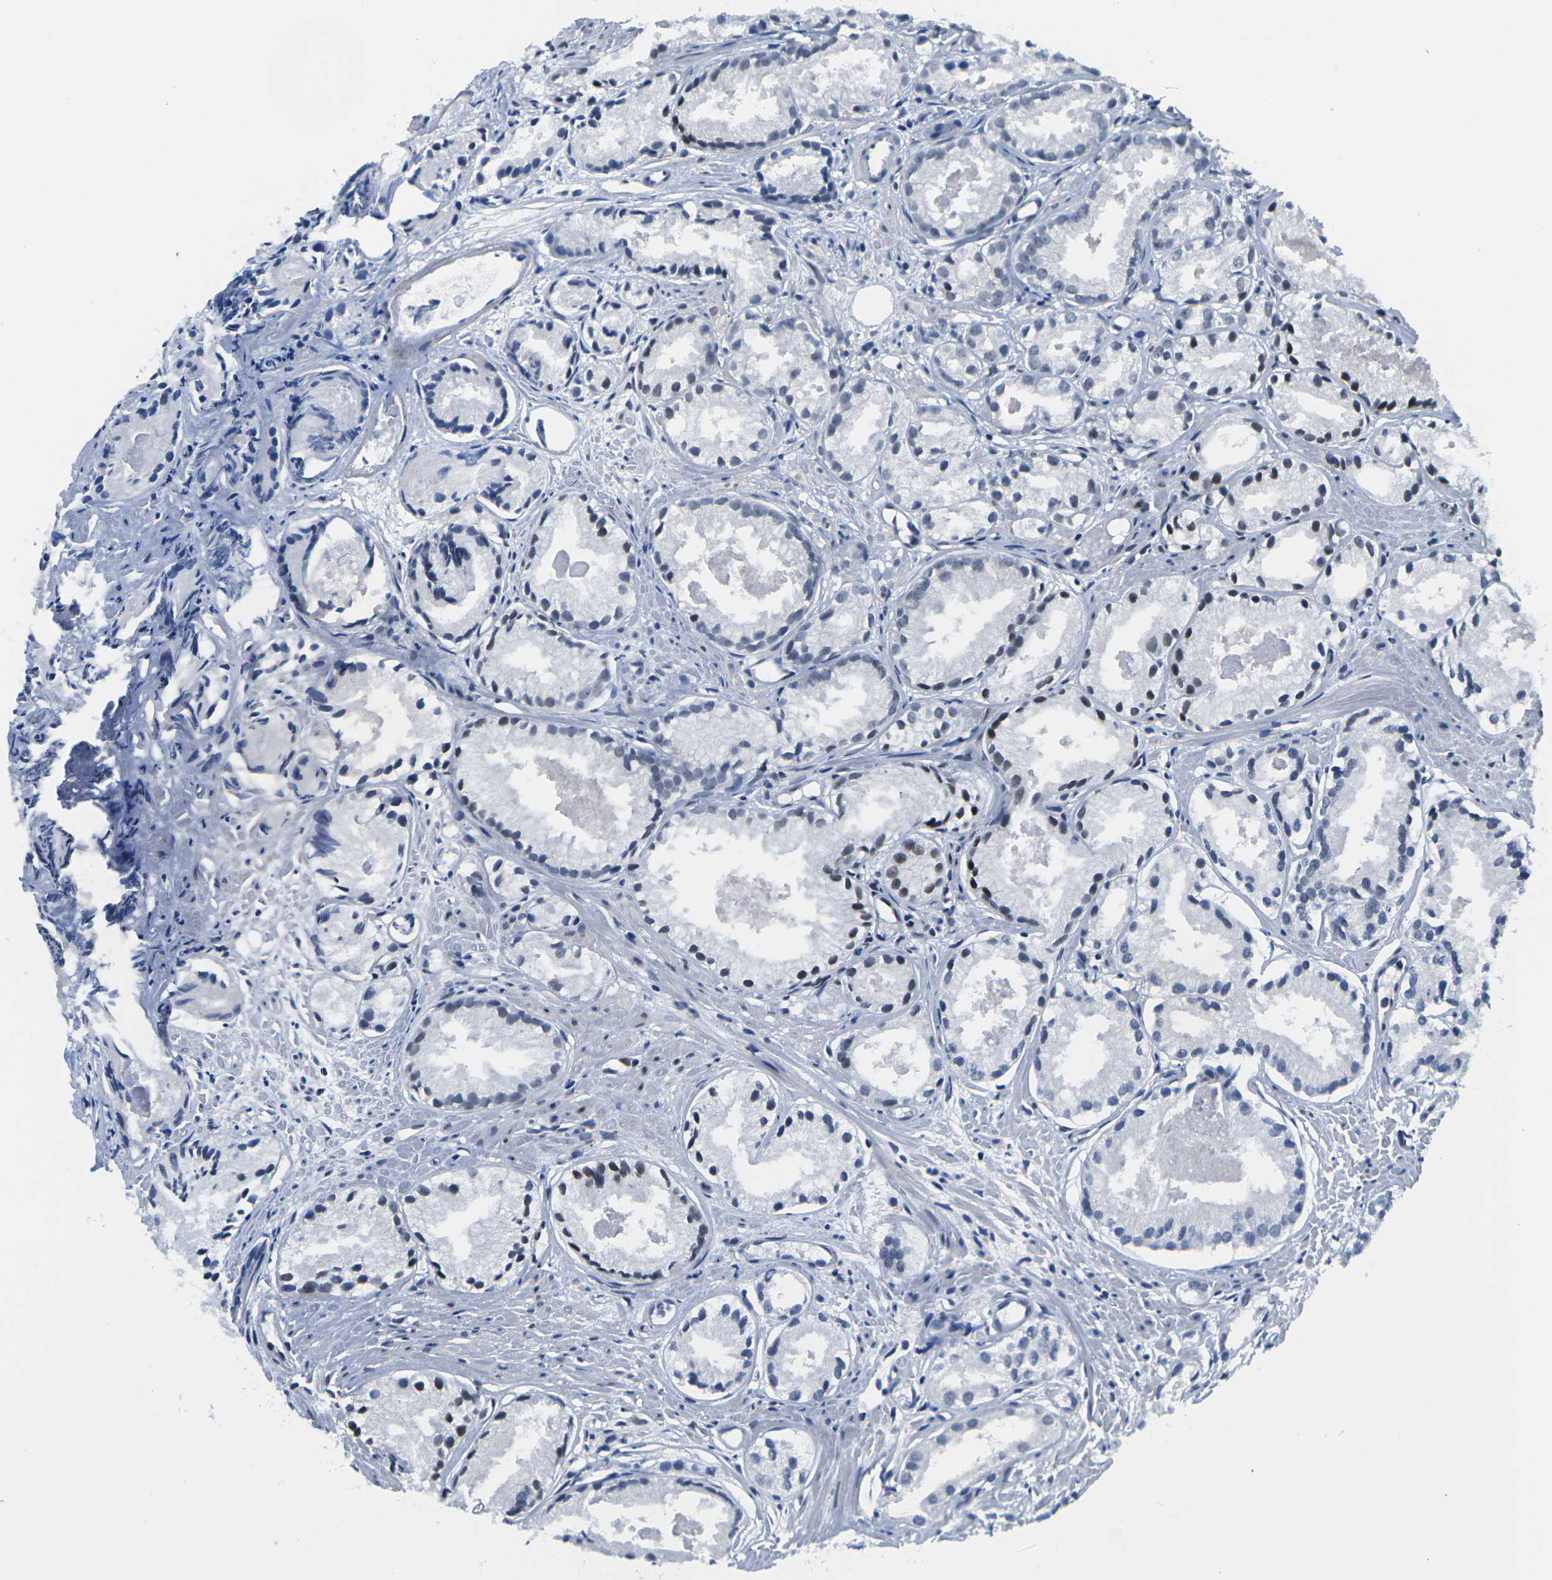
{"staining": {"intensity": "weak", "quantity": "<25%", "location": "nuclear"}, "tissue": "prostate cancer", "cell_type": "Tumor cells", "image_type": "cancer", "snomed": [{"axis": "morphology", "description": "Adenocarcinoma, Low grade"}, {"axis": "topography", "description": "Prostate"}], "caption": "There is no significant expression in tumor cells of prostate cancer (low-grade adenocarcinoma).", "gene": "PRPF8", "patient": {"sex": "male", "age": 72}}